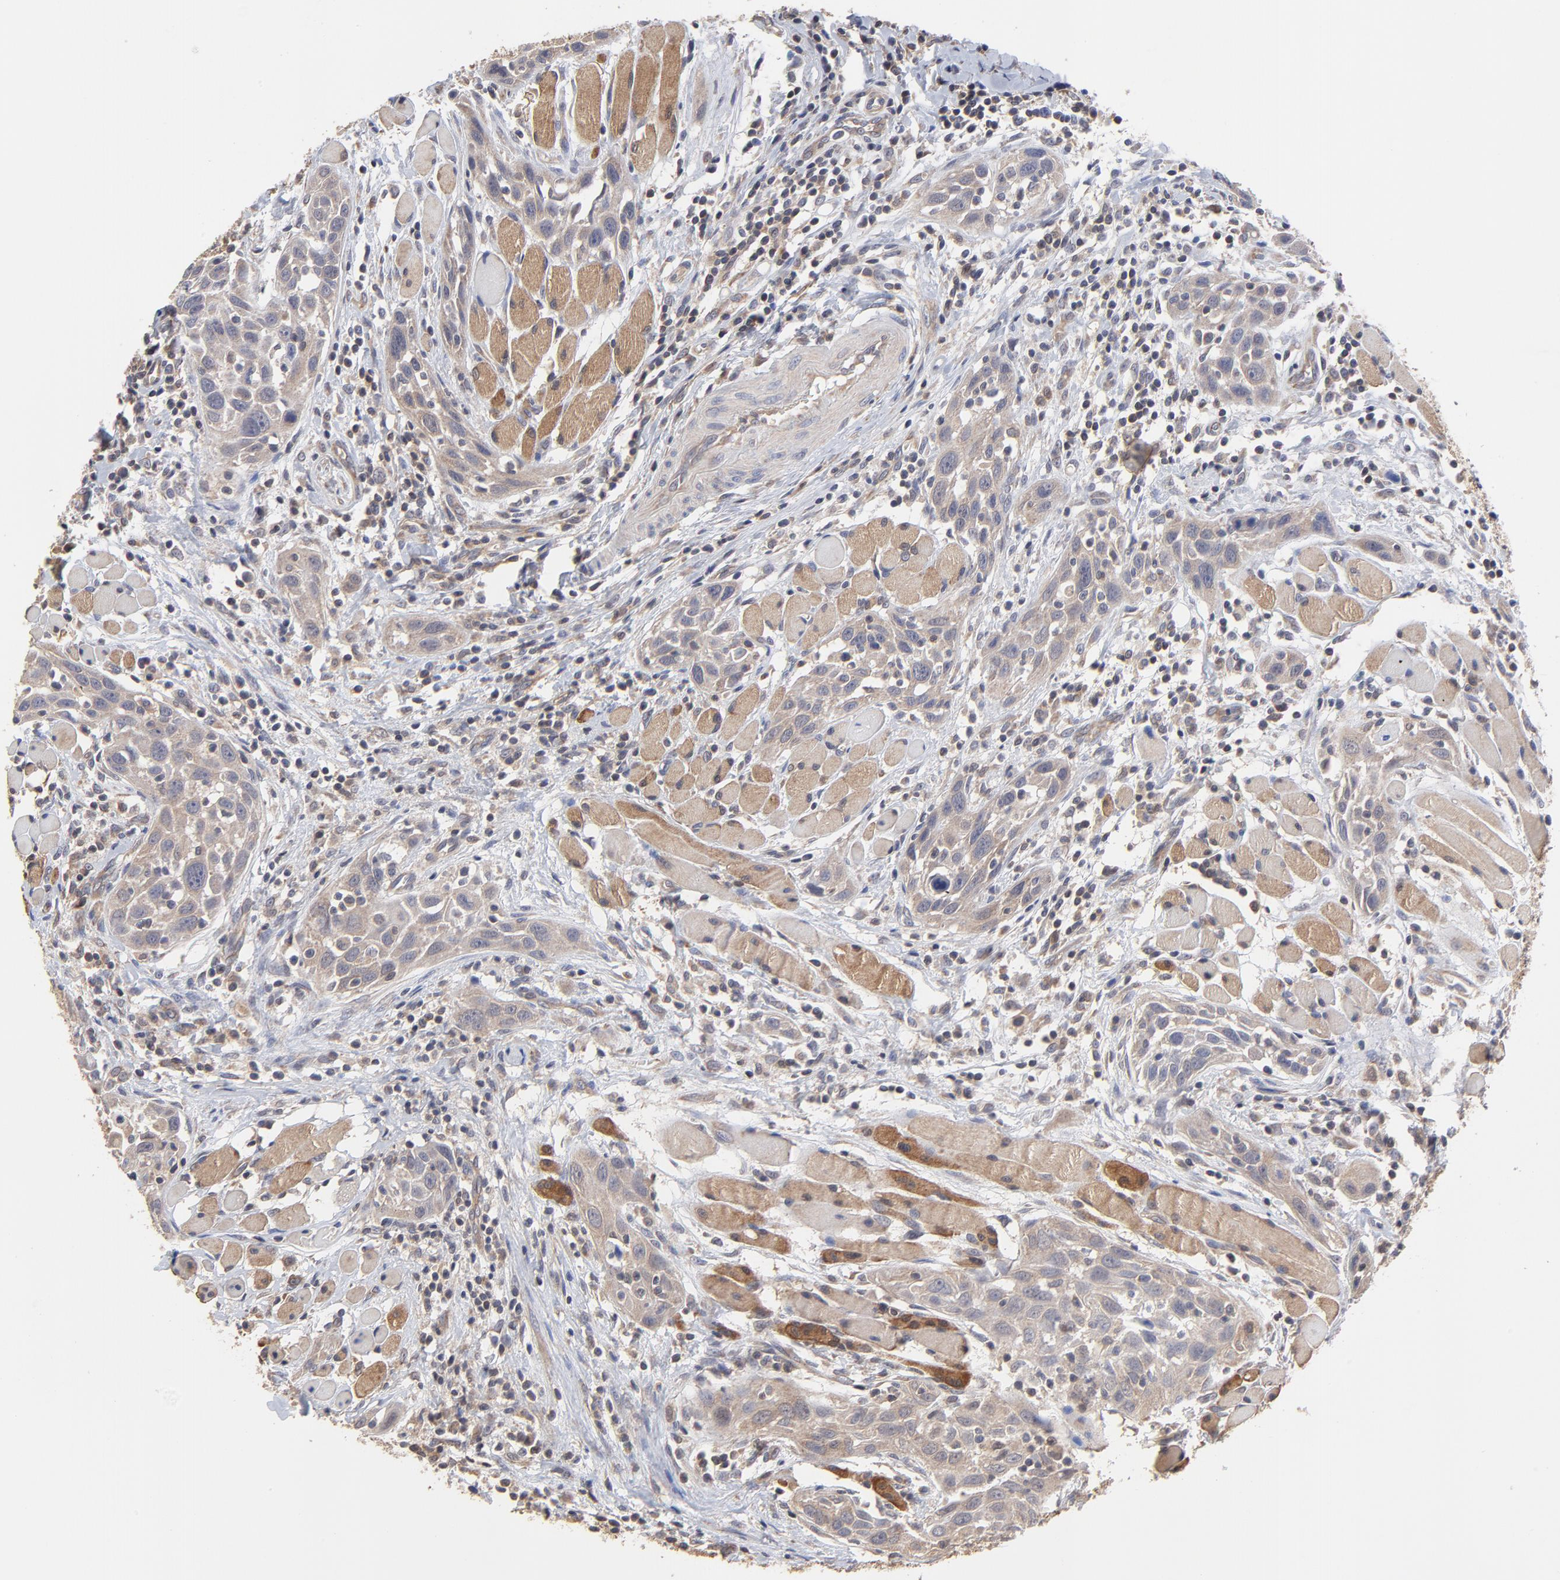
{"staining": {"intensity": "weak", "quantity": ">75%", "location": "cytoplasmic/membranous"}, "tissue": "head and neck cancer", "cell_type": "Tumor cells", "image_type": "cancer", "snomed": [{"axis": "morphology", "description": "Squamous cell carcinoma, NOS"}, {"axis": "topography", "description": "Oral tissue"}, {"axis": "topography", "description": "Head-Neck"}], "caption": "Weak cytoplasmic/membranous positivity for a protein is appreciated in about >75% of tumor cells of head and neck cancer using immunohistochemistry.", "gene": "PCMT1", "patient": {"sex": "female", "age": 50}}